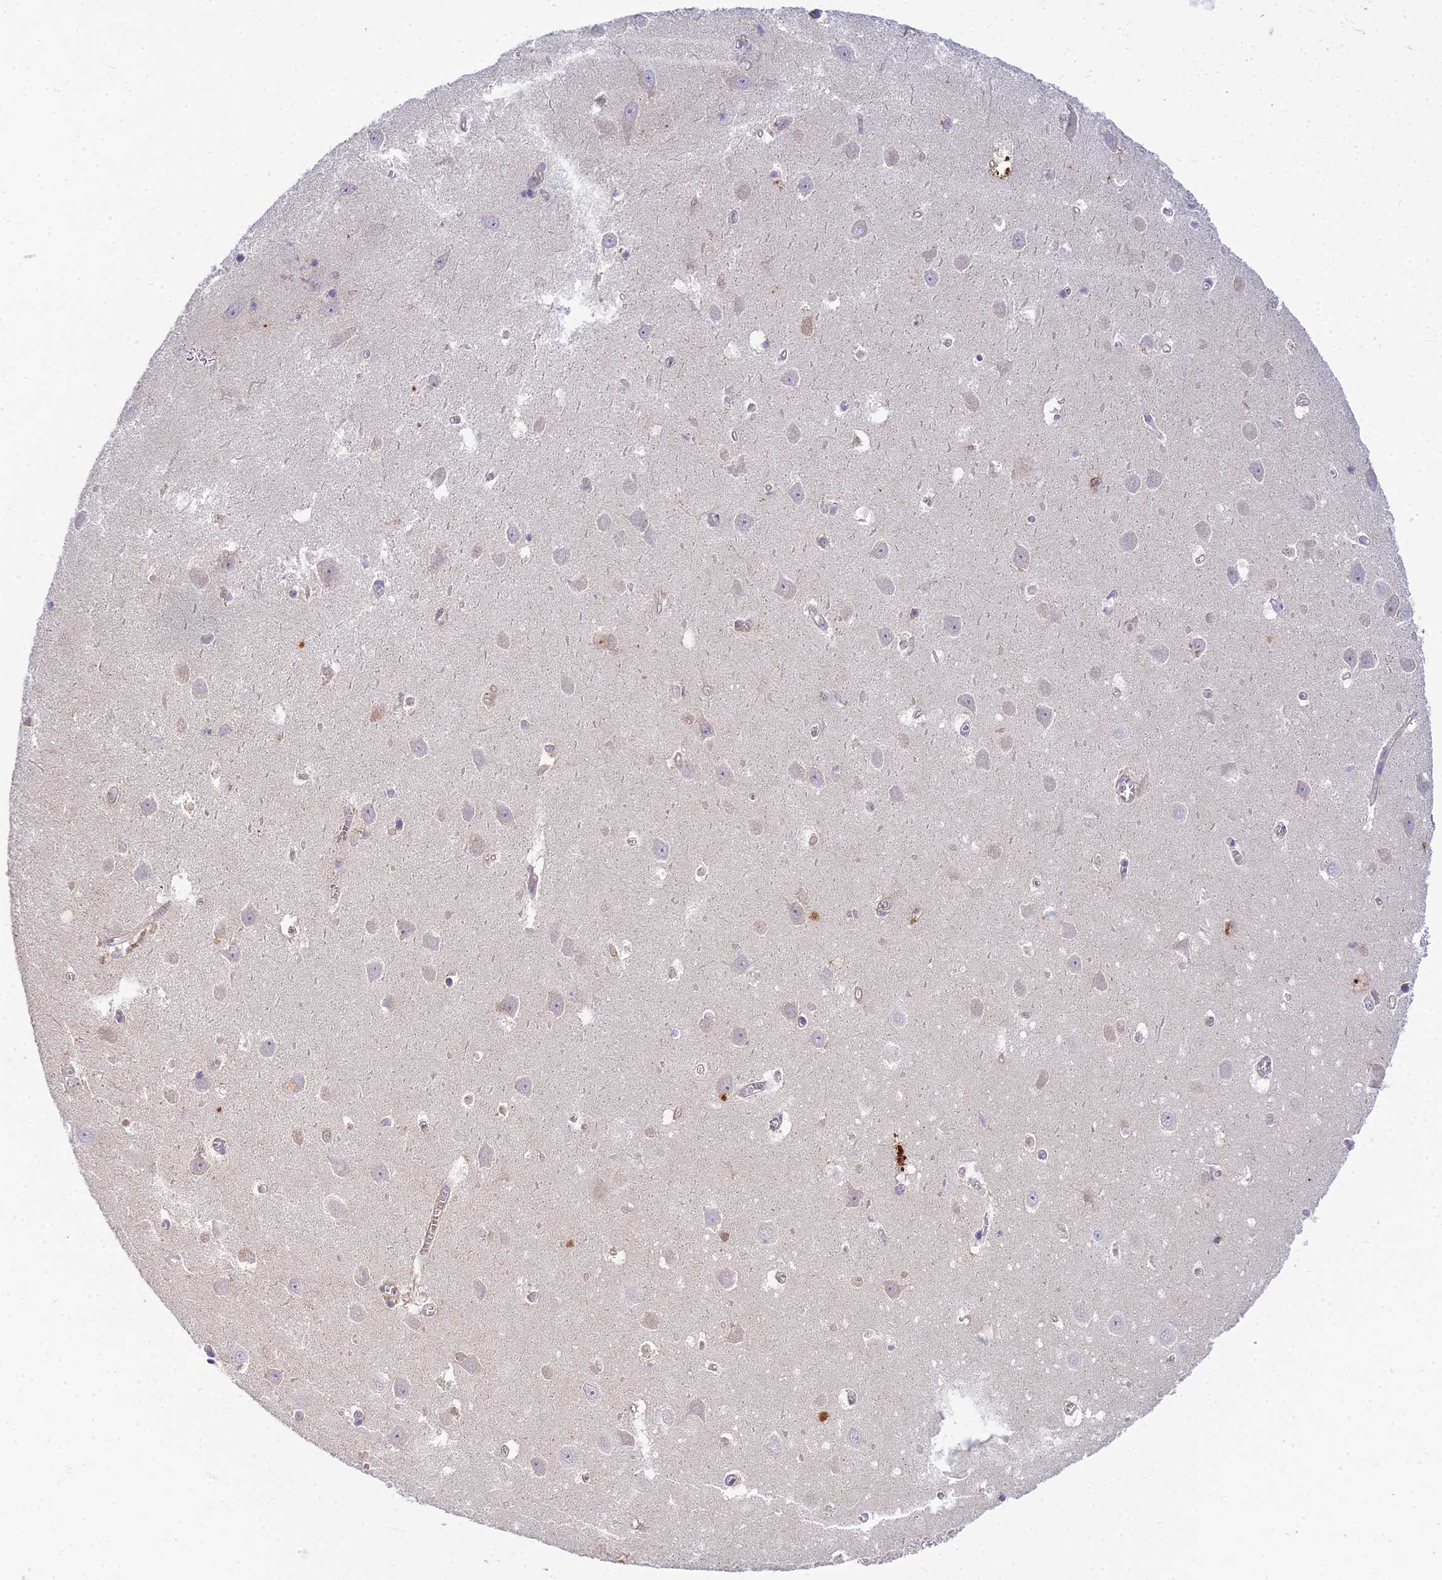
{"staining": {"intensity": "moderate", "quantity": "<25%", "location": "cytoplasmic/membranous"}, "tissue": "hippocampus", "cell_type": "Glial cells", "image_type": "normal", "snomed": [{"axis": "morphology", "description": "Normal tissue, NOS"}, {"axis": "topography", "description": "Hippocampus"}], "caption": "A brown stain labels moderate cytoplasmic/membranous positivity of a protein in glial cells of benign hippocampus.", "gene": "ARL8A", "patient": {"sex": "female", "age": 64}}